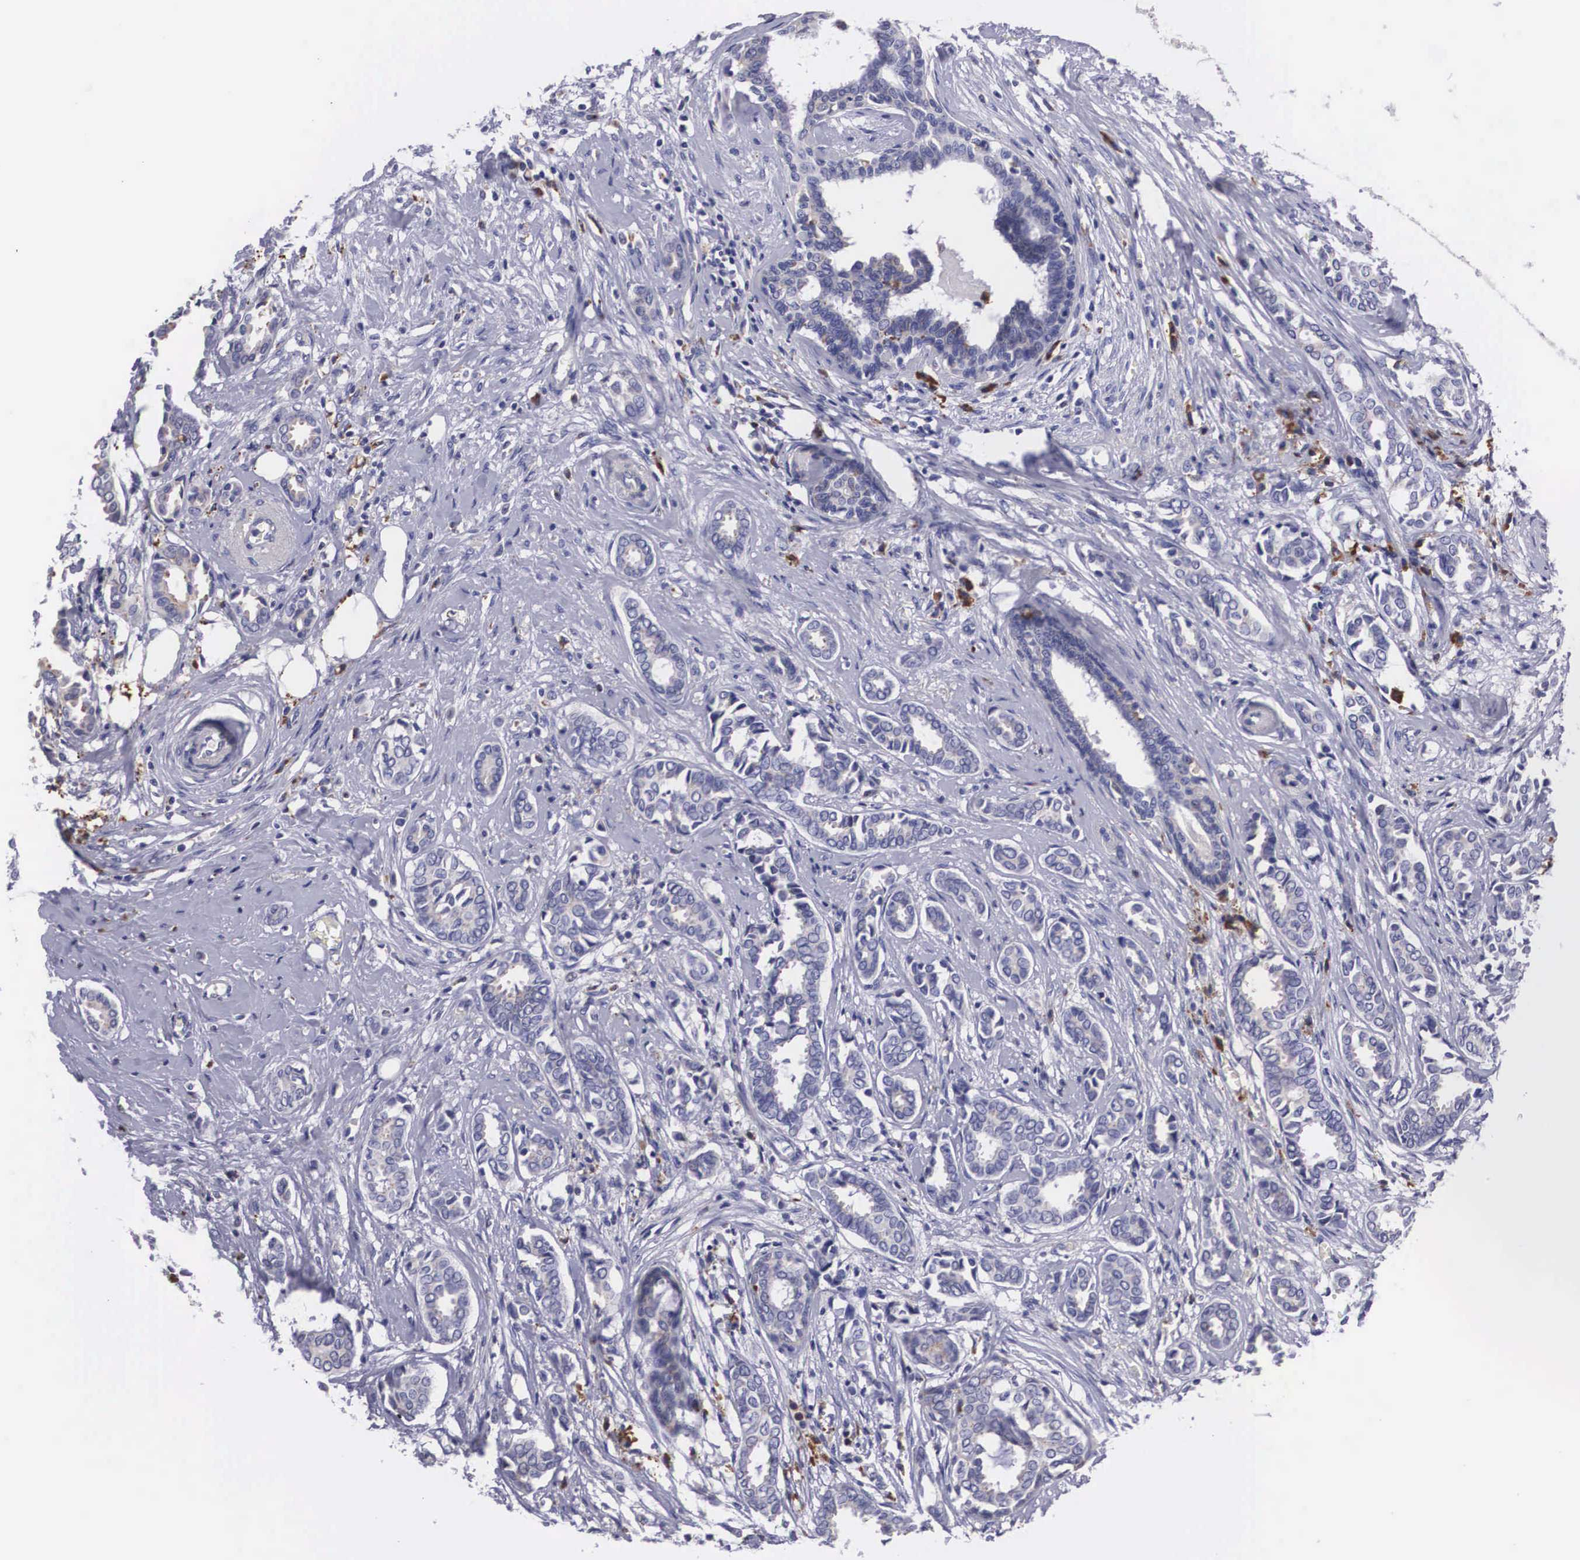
{"staining": {"intensity": "weak", "quantity": "25%-75%", "location": "cytoplasmic/membranous"}, "tissue": "breast cancer", "cell_type": "Tumor cells", "image_type": "cancer", "snomed": [{"axis": "morphology", "description": "Duct carcinoma"}, {"axis": "topography", "description": "Breast"}], "caption": "High-magnification brightfield microscopy of intraductal carcinoma (breast) stained with DAB (brown) and counterstained with hematoxylin (blue). tumor cells exhibit weak cytoplasmic/membranous staining is present in about25%-75% of cells. (DAB IHC with brightfield microscopy, high magnification).", "gene": "CRELD2", "patient": {"sex": "female", "age": 50}}